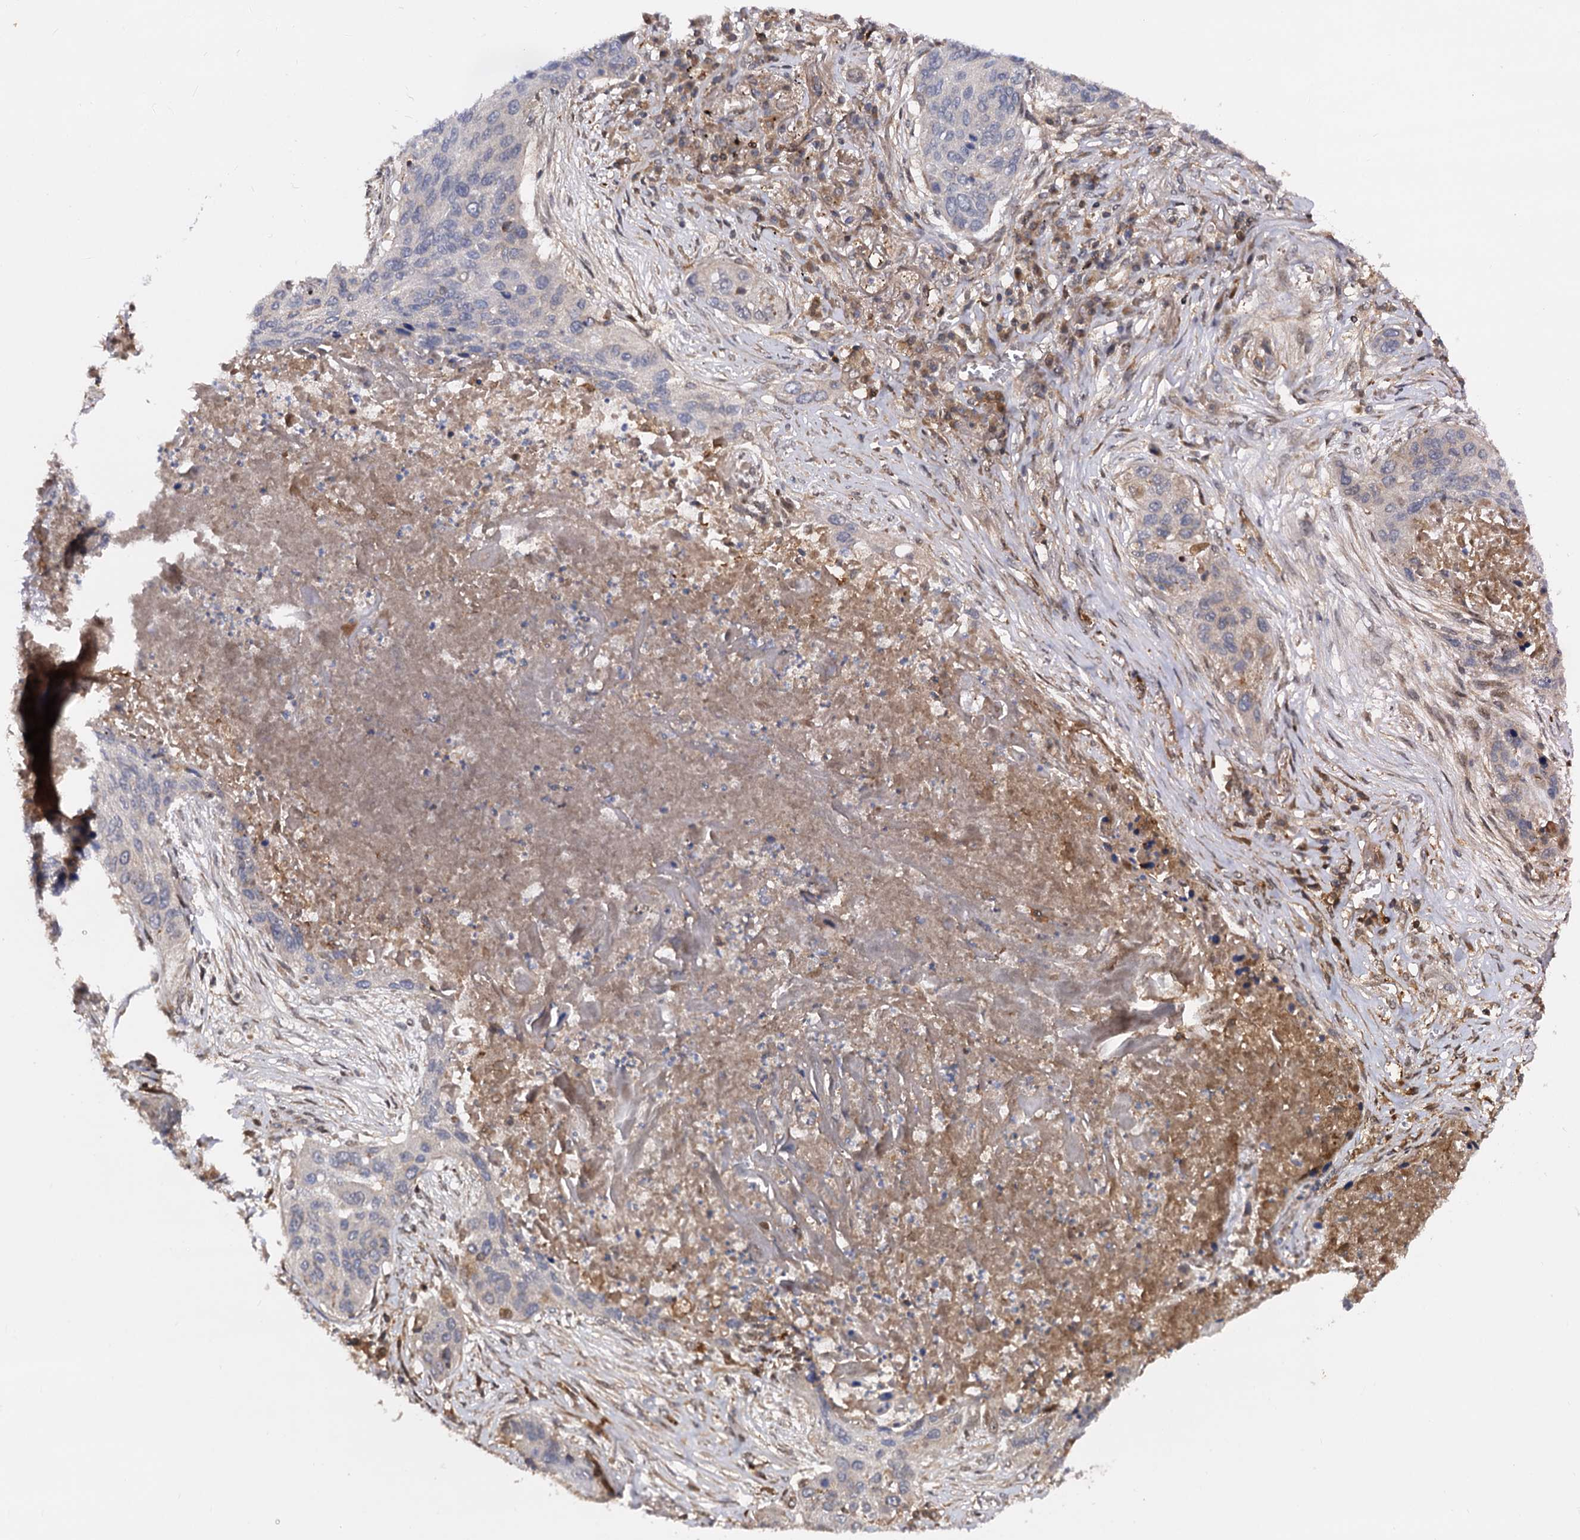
{"staining": {"intensity": "negative", "quantity": "none", "location": "none"}, "tissue": "lung cancer", "cell_type": "Tumor cells", "image_type": "cancer", "snomed": [{"axis": "morphology", "description": "Squamous cell carcinoma, NOS"}, {"axis": "topography", "description": "Lung"}], "caption": "Immunohistochemical staining of lung cancer reveals no significant expression in tumor cells. (DAB (3,3'-diaminobenzidine) immunohistochemistry (IHC), high magnification).", "gene": "SELENOP", "patient": {"sex": "female", "age": 63}}